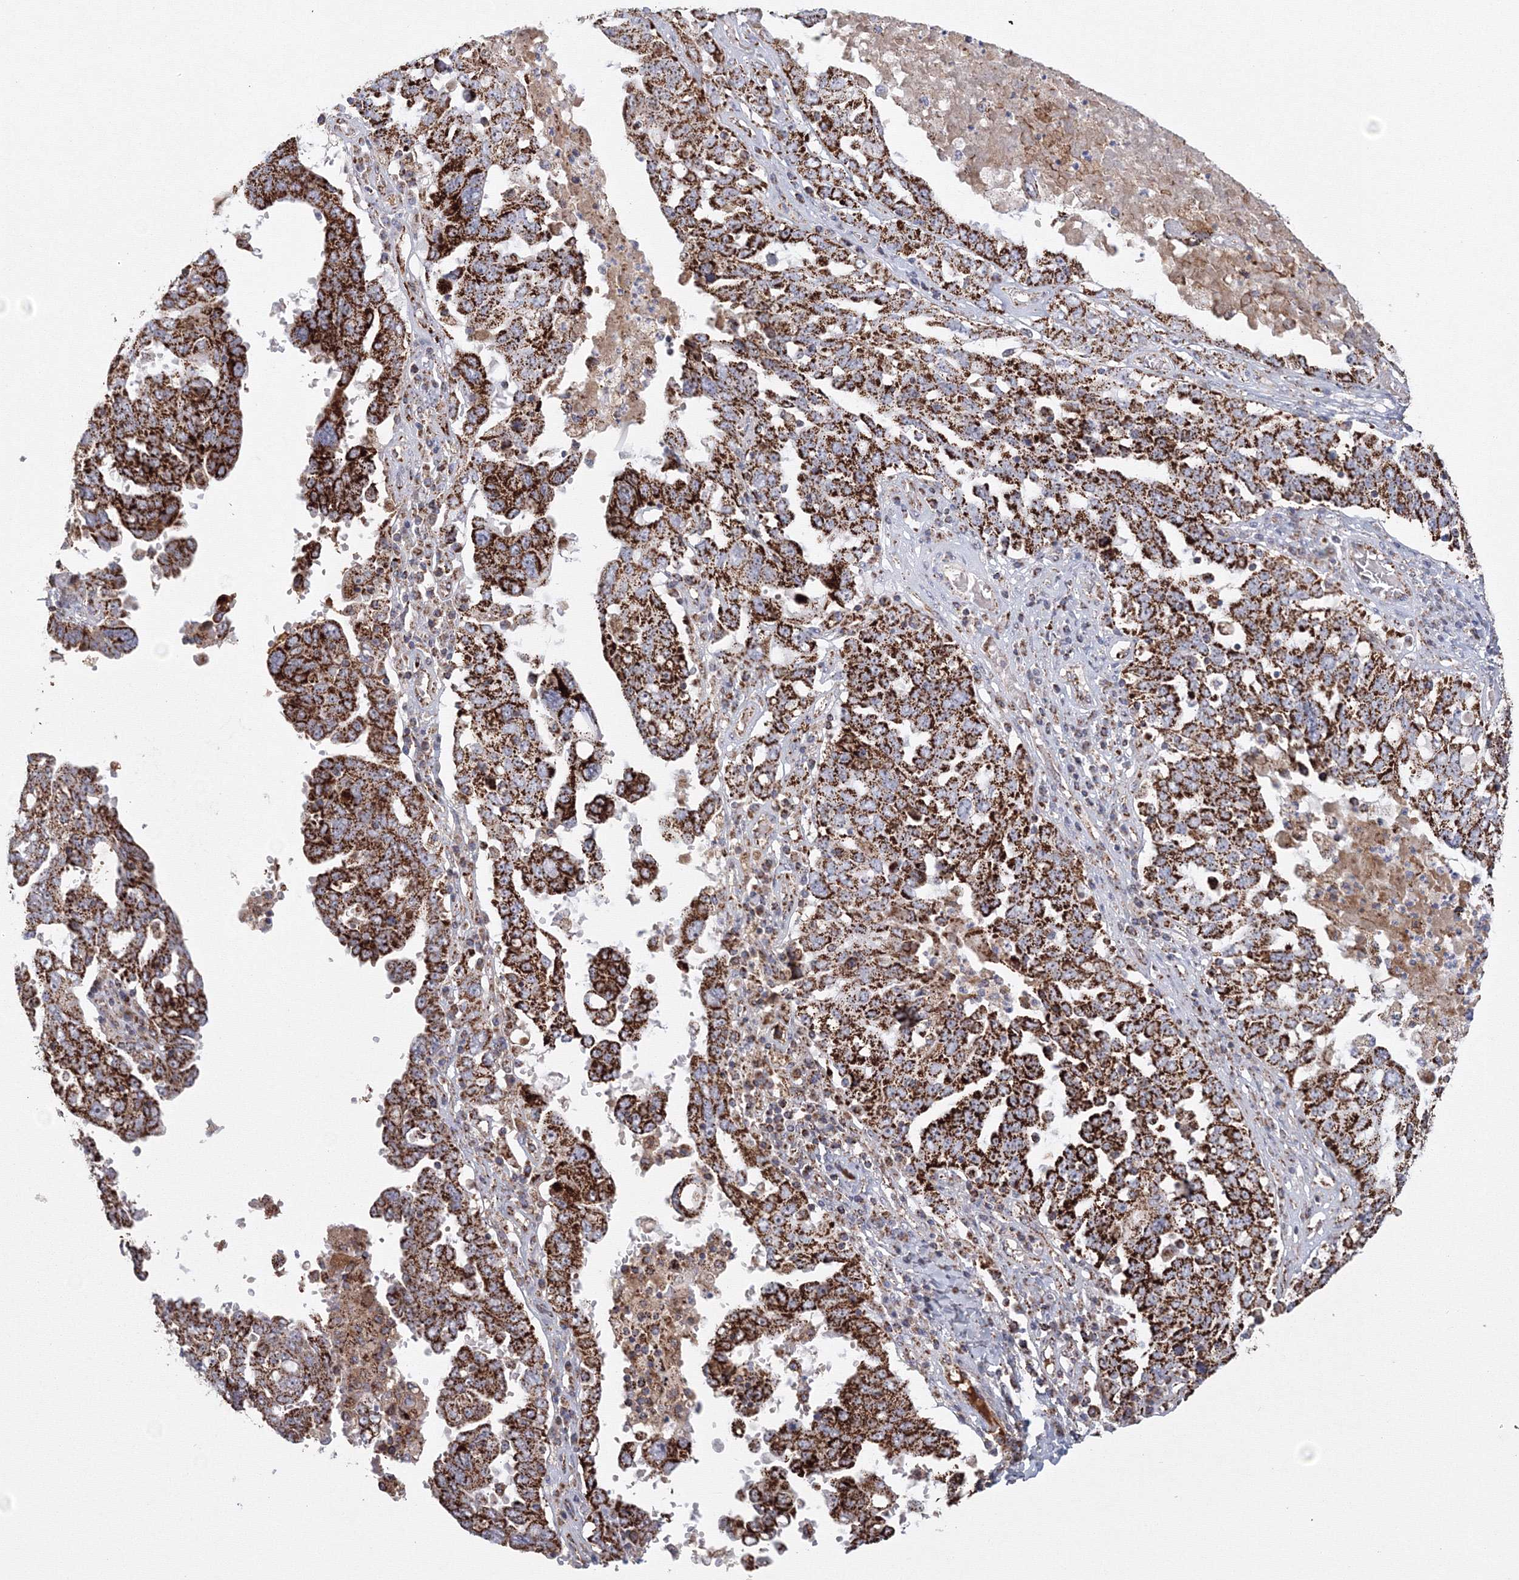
{"staining": {"intensity": "strong", "quantity": ">75%", "location": "cytoplasmic/membranous"}, "tissue": "ovarian cancer", "cell_type": "Tumor cells", "image_type": "cancer", "snomed": [{"axis": "morphology", "description": "Carcinoma, endometroid"}, {"axis": "topography", "description": "Ovary"}], "caption": "Brown immunohistochemical staining in human ovarian cancer demonstrates strong cytoplasmic/membranous staining in approximately >75% of tumor cells.", "gene": "GRPEL1", "patient": {"sex": "female", "age": 62}}